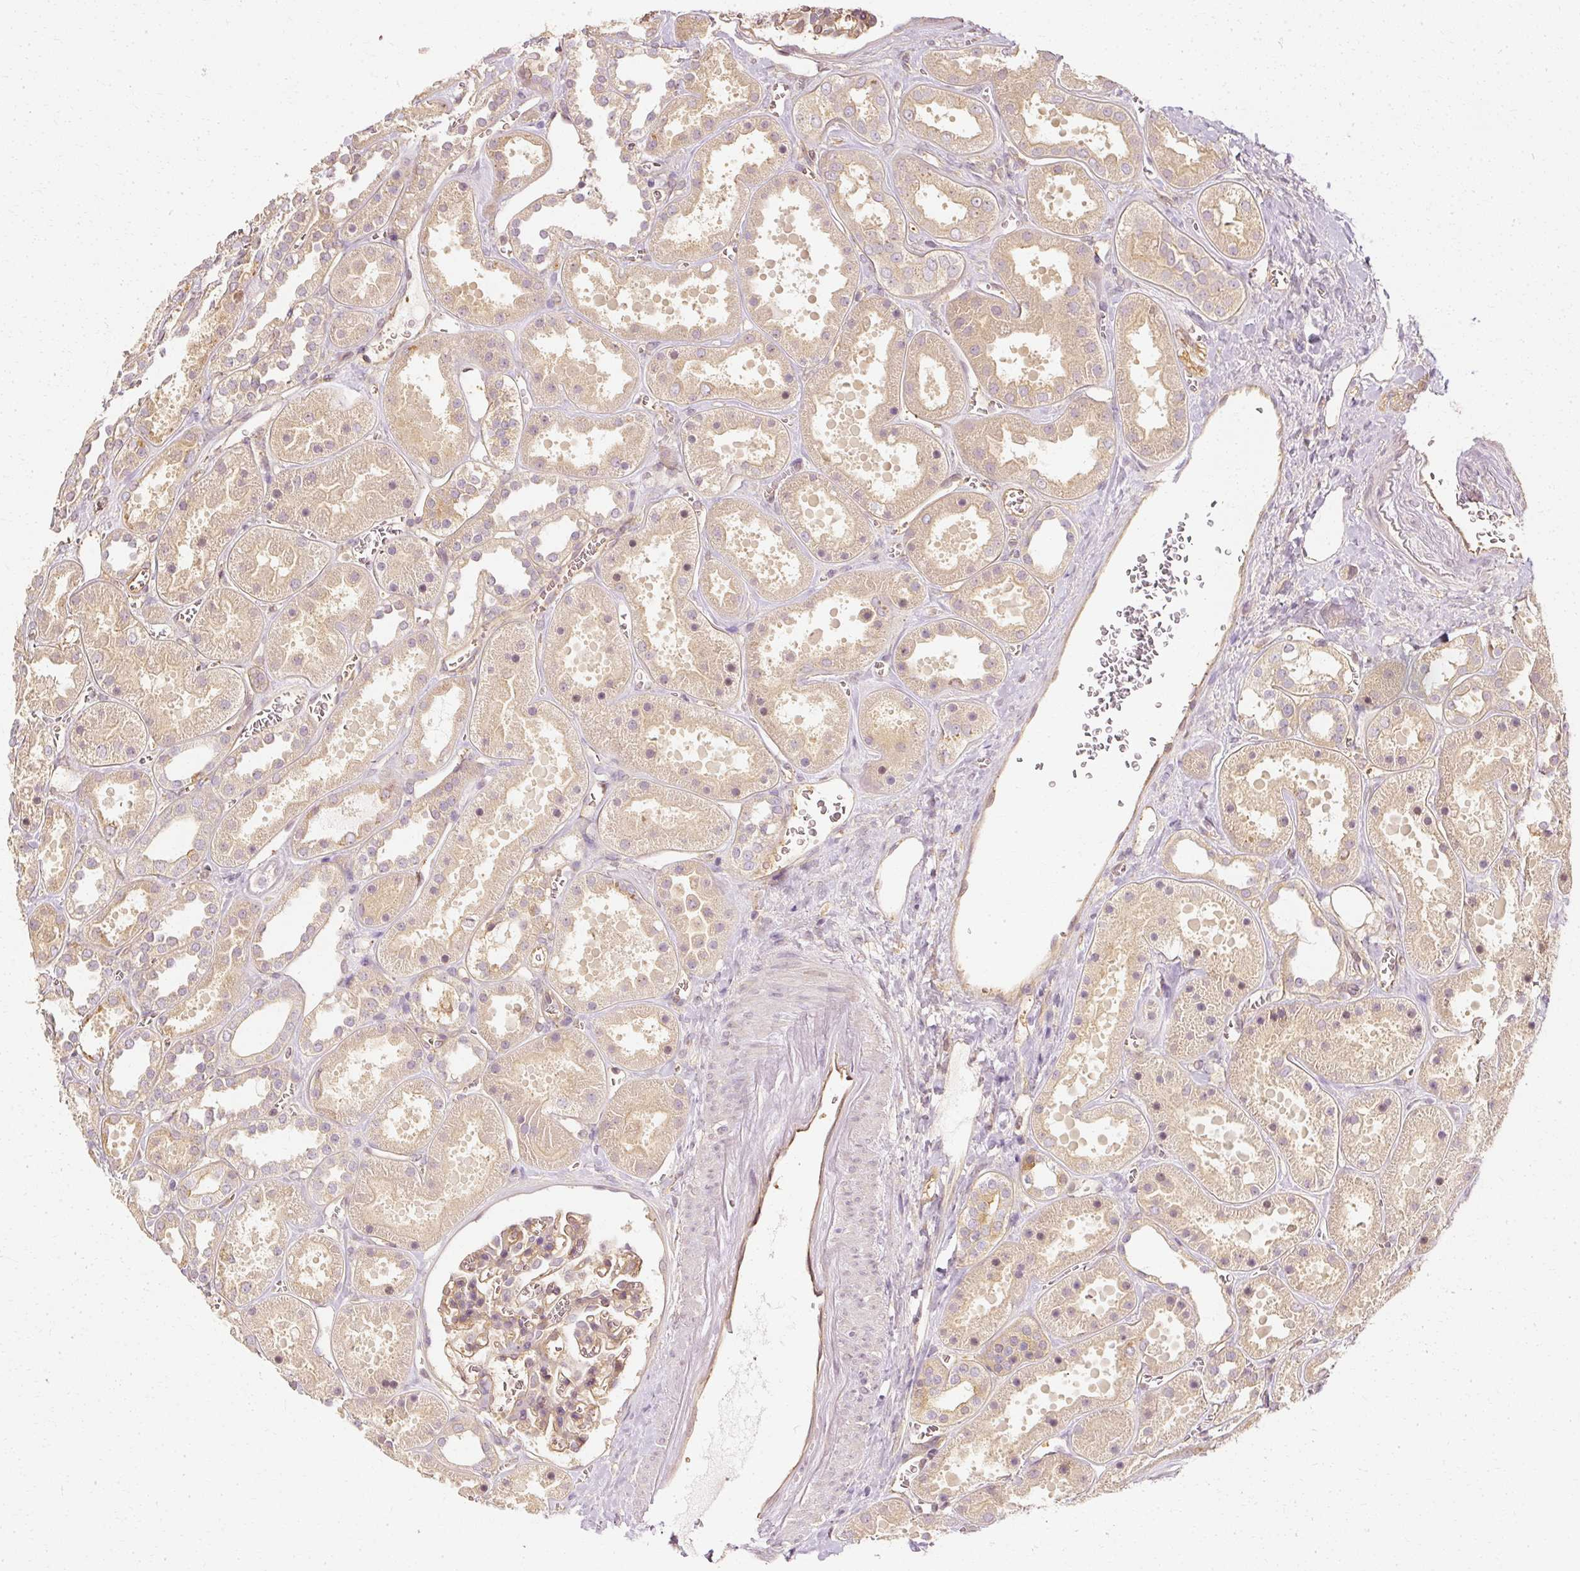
{"staining": {"intensity": "weak", "quantity": "25%-75%", "location": "cytoplasmic/membranous"}, "tissue": "kidney", "cell_type": "Cells in glomeruli", "image_type": "normal", "snomed": [{"axis": "morphology", "description": "Normal tissue, NOS"}, {"axis": "topography", "description": "Kidney"}], "caption": "Brown immunohistochemical staining in normal human kidney reveals weak cytoplasmic/membranous positivity in approximately 25%-75% of cells in glomeruli.", "gene": "GNAQ", "patient": {"sex": "female", "age": 41}}